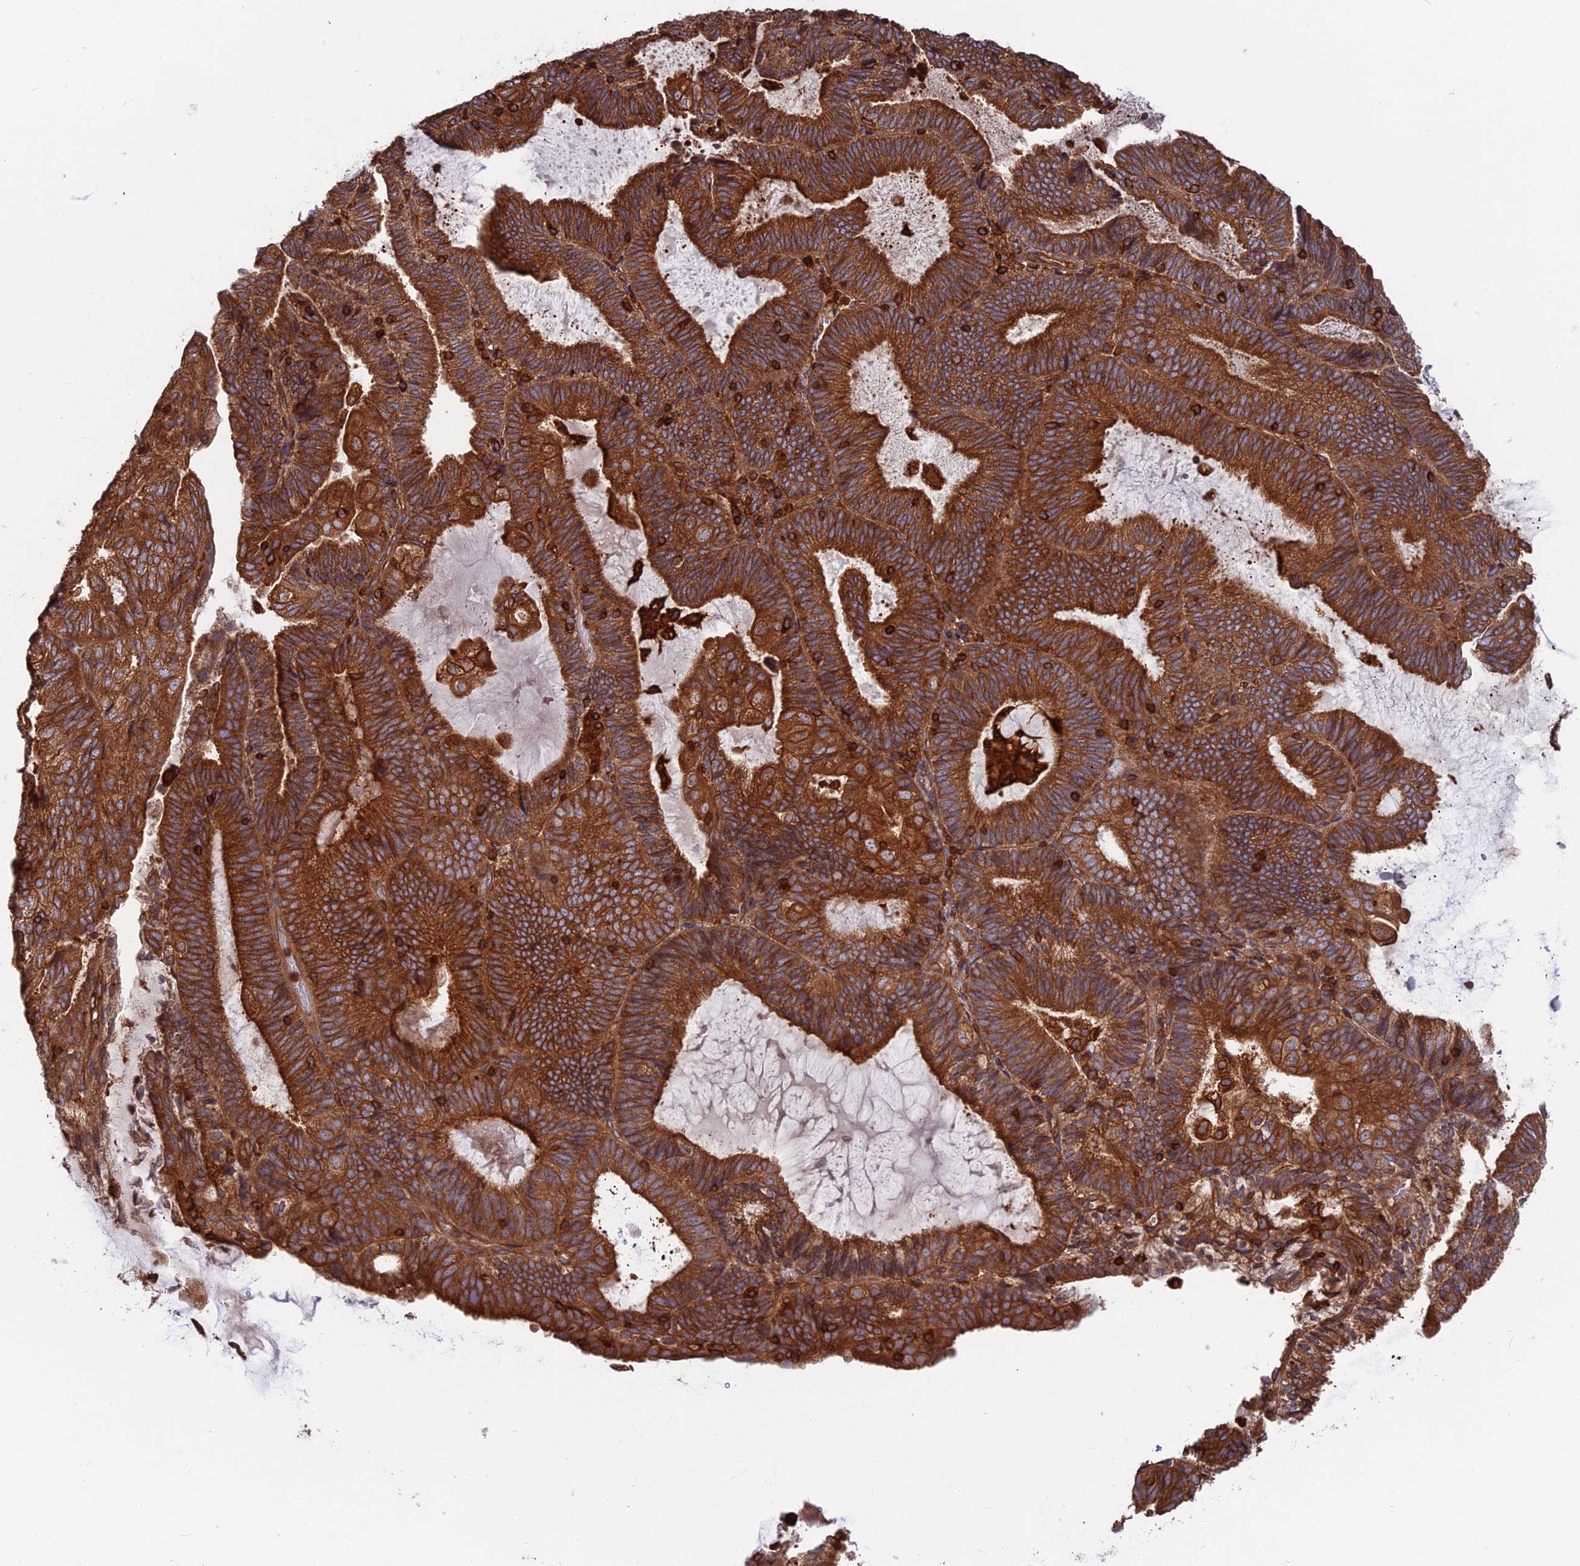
{"staining": {"intensity": "strong", "quantity": ">75%", "location": "cytoplasmic/membranous"}, "tissue": "endometrial cancer", "cell_type": "Tumor cells", "image_type": "cancer", "snomed": [{"axis": "morphology", "description": "Adenocarcinoma, NOS"}, {"axis": "topography", "description": "Endometrium"}], "caption": "High-magnification brightfield microscopy of endometrial adenocarcinoma stained with DAB (brown) and counterstained with hematoxylin (blue). tumor cells exhibit strong cytoplasmic/membranous positivity is identified in about>75% of cells.", "gene": "WDR1", "patient": {"sex": "female", "age": 81}}